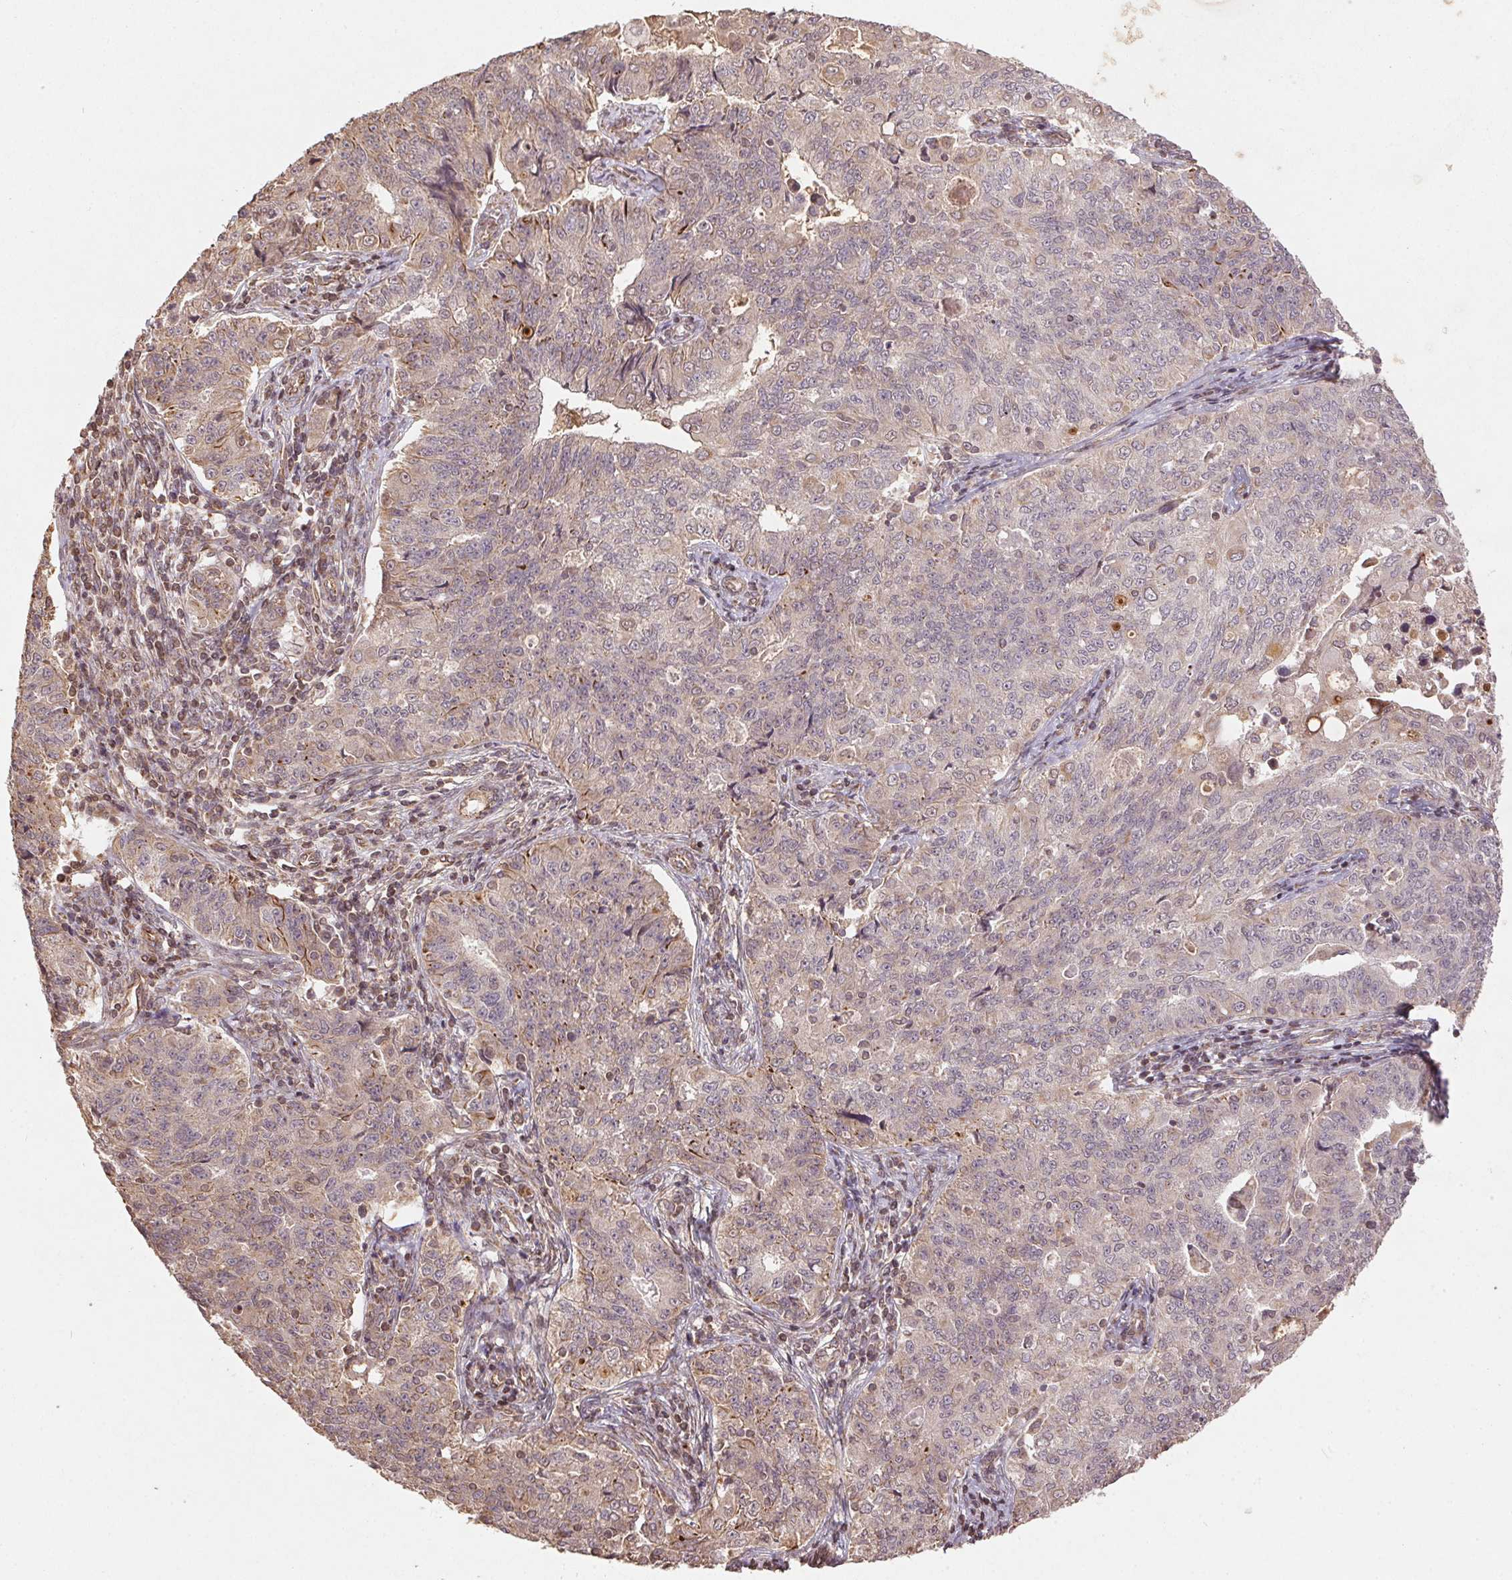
{"staining": {"intensity": "weak", "quantity": "<25%", "location": "cytoplasmic/membranous"}, "tissue": "endometrial cancer", "cell_type": "Tumor cells", "image_type": "cancer", "snomed": [{"axis": "morphology", "description": "Adenocarcinoma, NOS"}, {"axis": "topography", "description": "Endometrium"}], "caption": "This histopathology image is of endometrial adenocarcinoma stained with IHC to label a protein in brown with the nuclei are counter-stained blue. There is no positivity in tumor cells. (Stains: DAB immunohistochemistry with hematoxylin counter stain, Microscopy: brightfield microscopy at high magnification).", "gene": "SPRED2", "patient": {"sex": "female", "age": 43}}